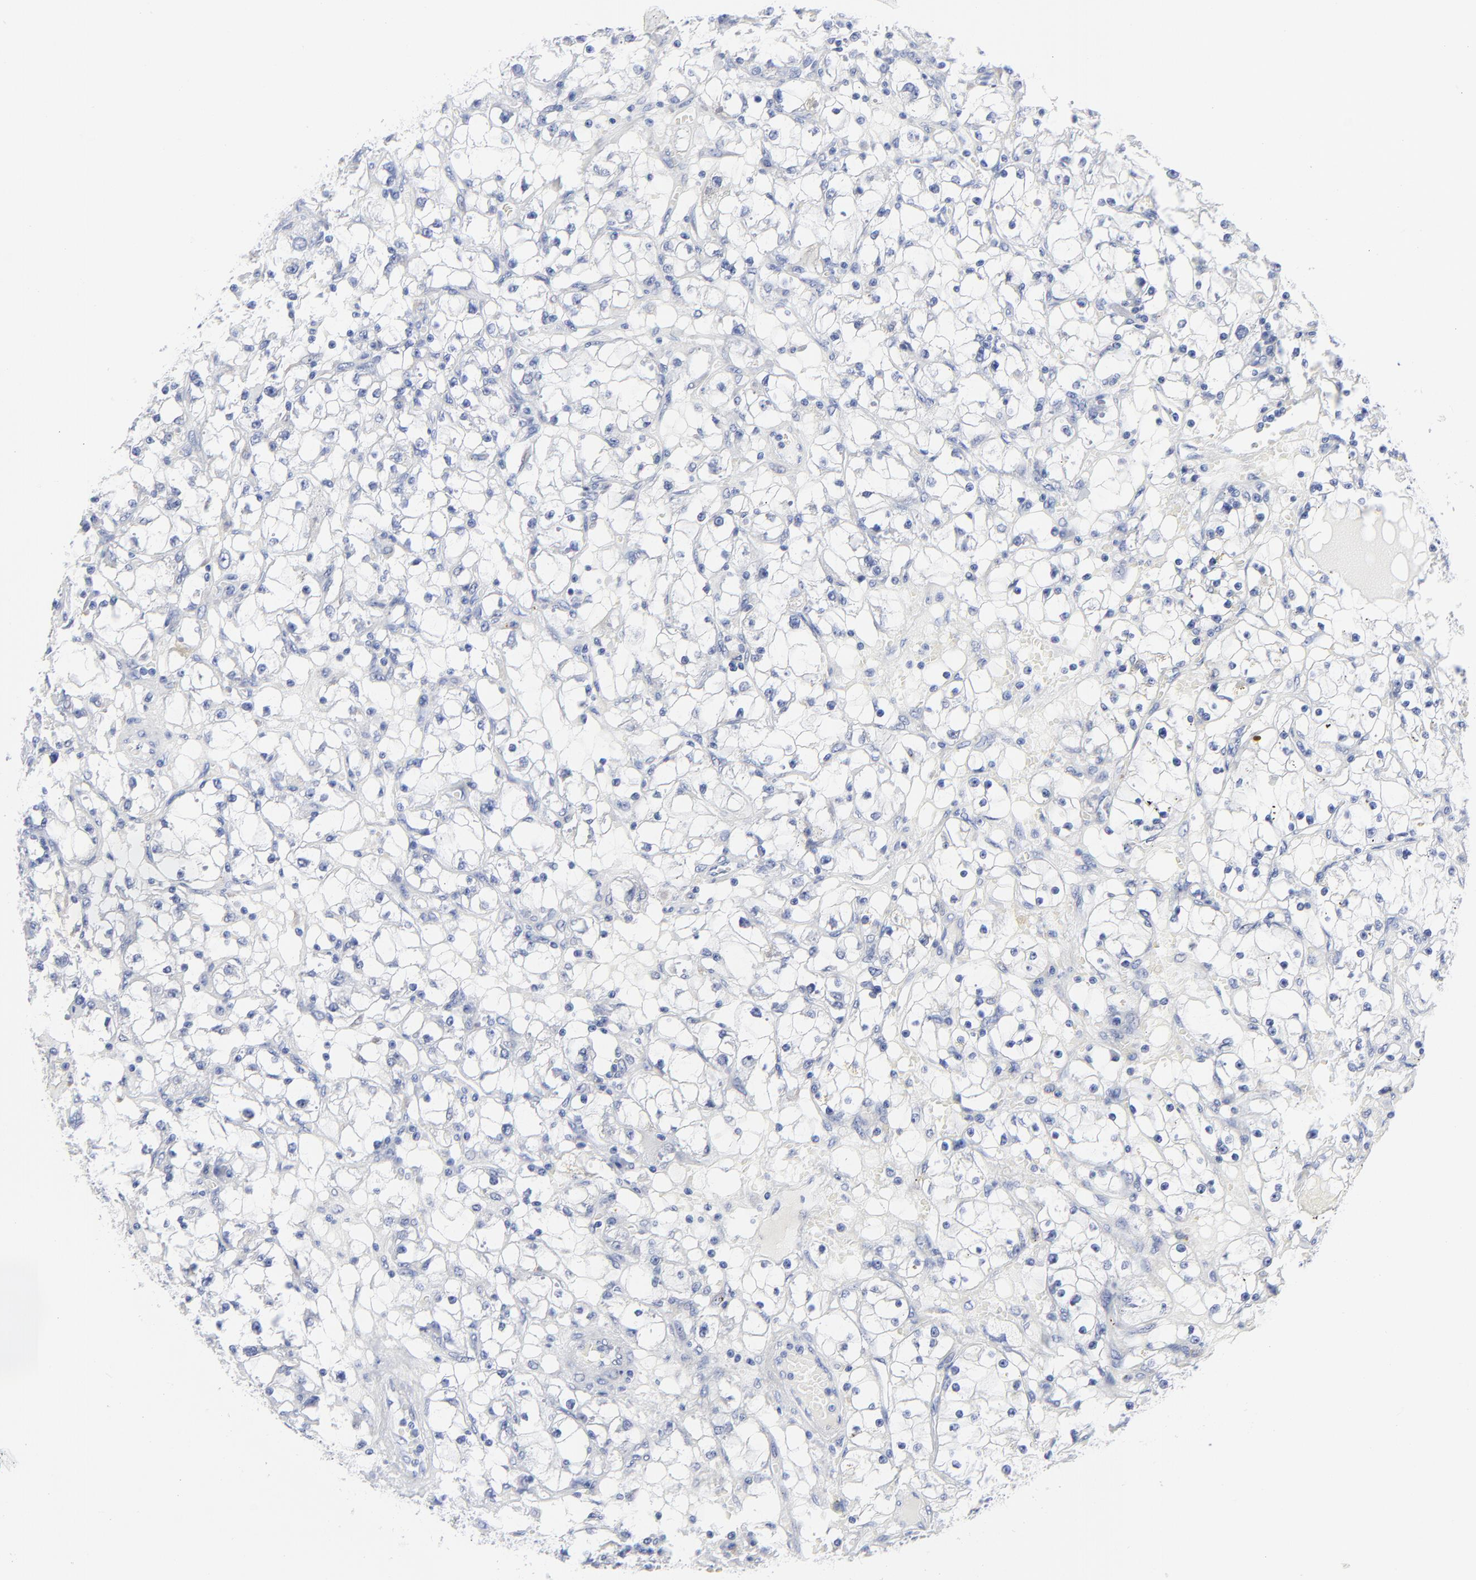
{"staining": {"intensity": "negative", "quantity": "none", "location": "none"}, "tissue": "renal cancer", "cell_type": "Tumor cells", "image_type": "cancer", "snomed": [{"axis": "morphology", "description": "Adenocarcinoma, NOS"}, {"axis": "topography", "description": "Kidney"}], "caption": "Renal adenocarcinoma was stained to show a protein in brown. There is no significant staining in tumor cells.", "gene": "STAT2", "patient": {"sex": "male", "age": 56}}